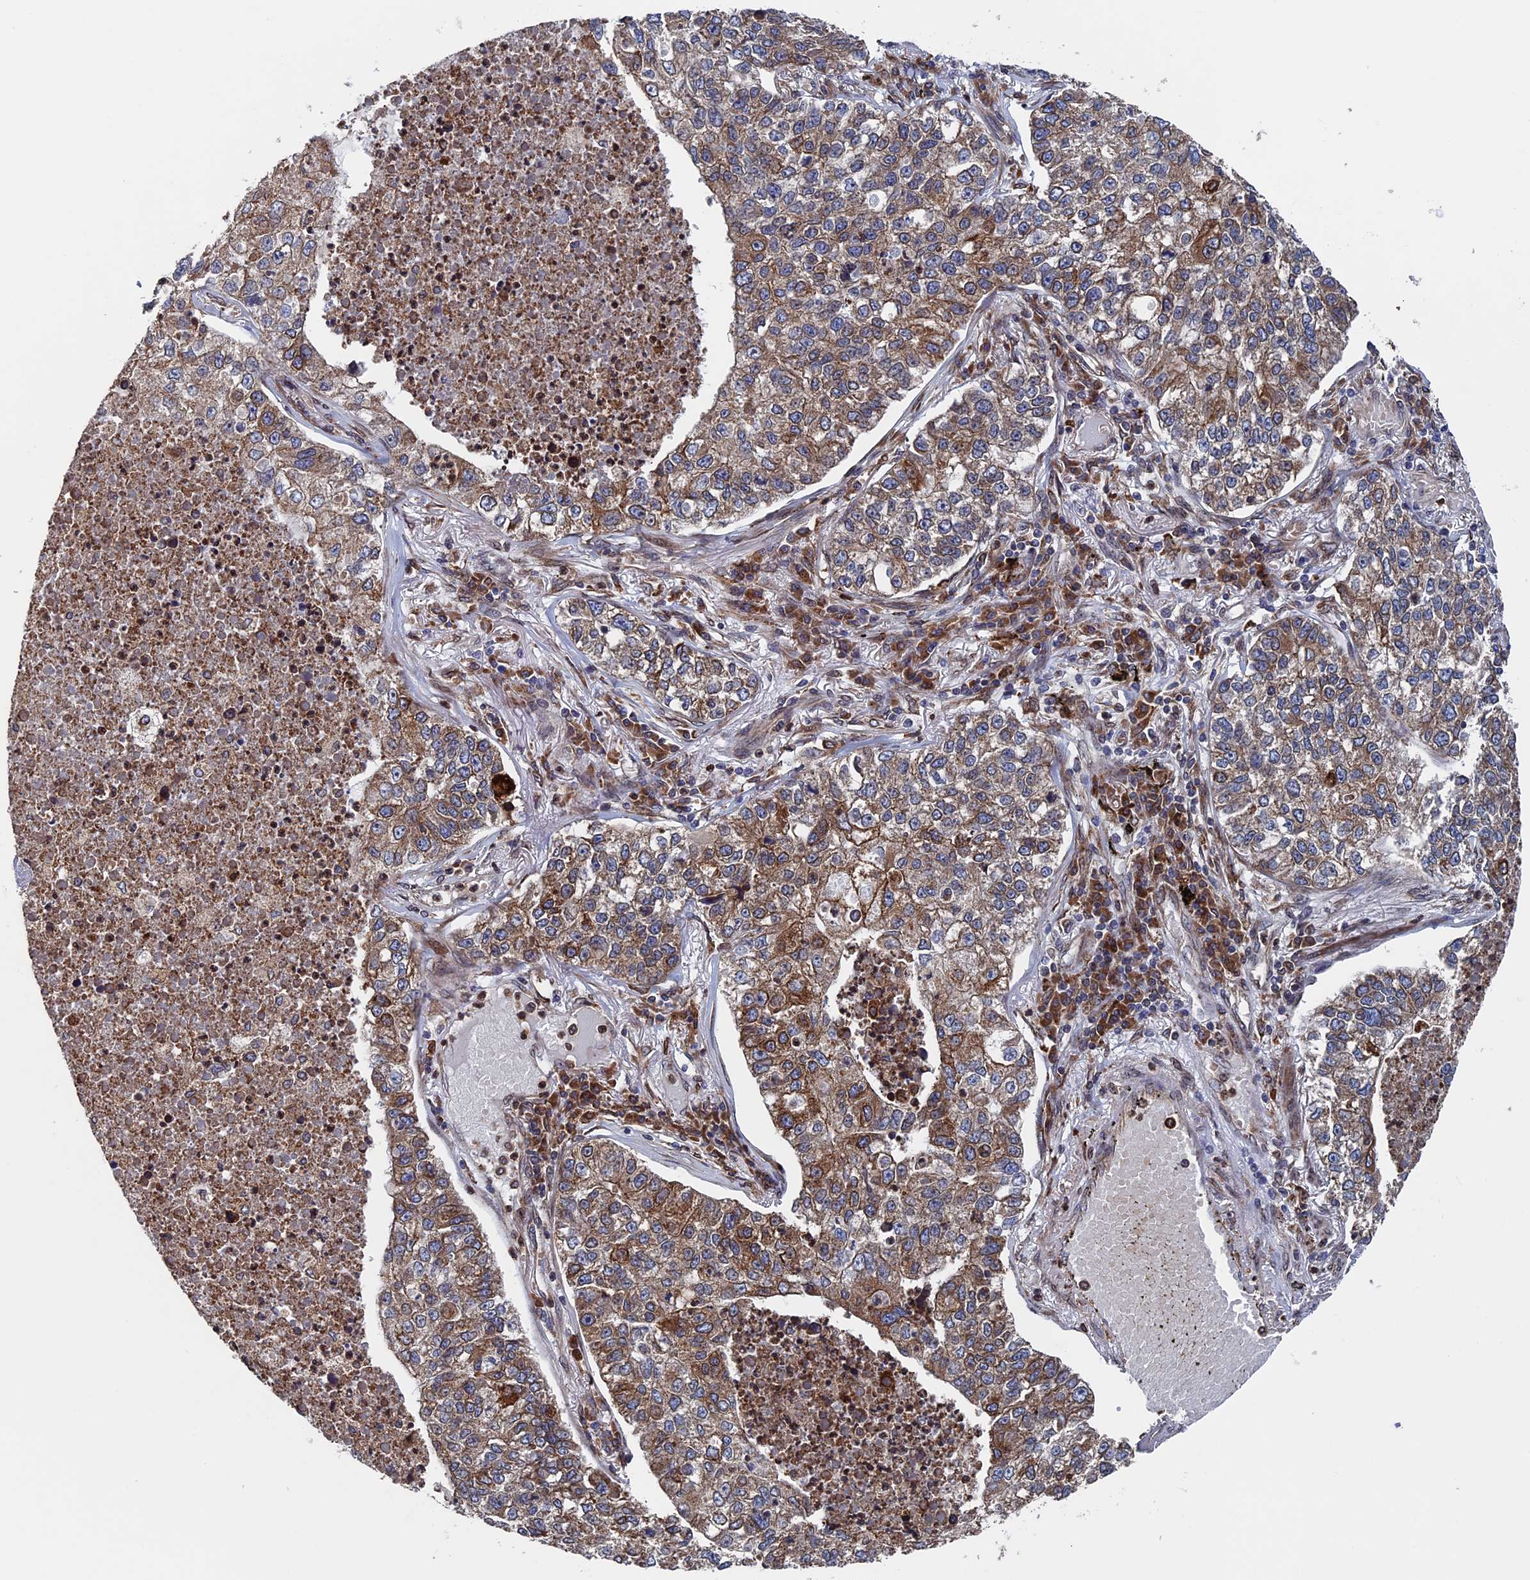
{"staining": {"intensity": "moderate", "quantity": ">75%", "location": "cytoplasmic/membranous"}, "tissue": "lung cancer", "cell_type": "Tumor cells", "image_type": "cancer", "snomed": [{"axis": "morphology", "description": "Adenocarcinoma, NOS"}, {"axis": "topography", "description": "Lung"}], "caption": "IHC staining of lung cancer, which reveals medium levels of moderate cytoplasmic/membranous staining in about >75% of tumor cells indicating moderate cytoplasmic/membranous protein expression. The staining was performed using DAB (brown) for protein detection and nuclei were counterstained in hematoxylin (blue).", "gene": "RPUSD1", "patient": {"sex": "male", "age": 49}}